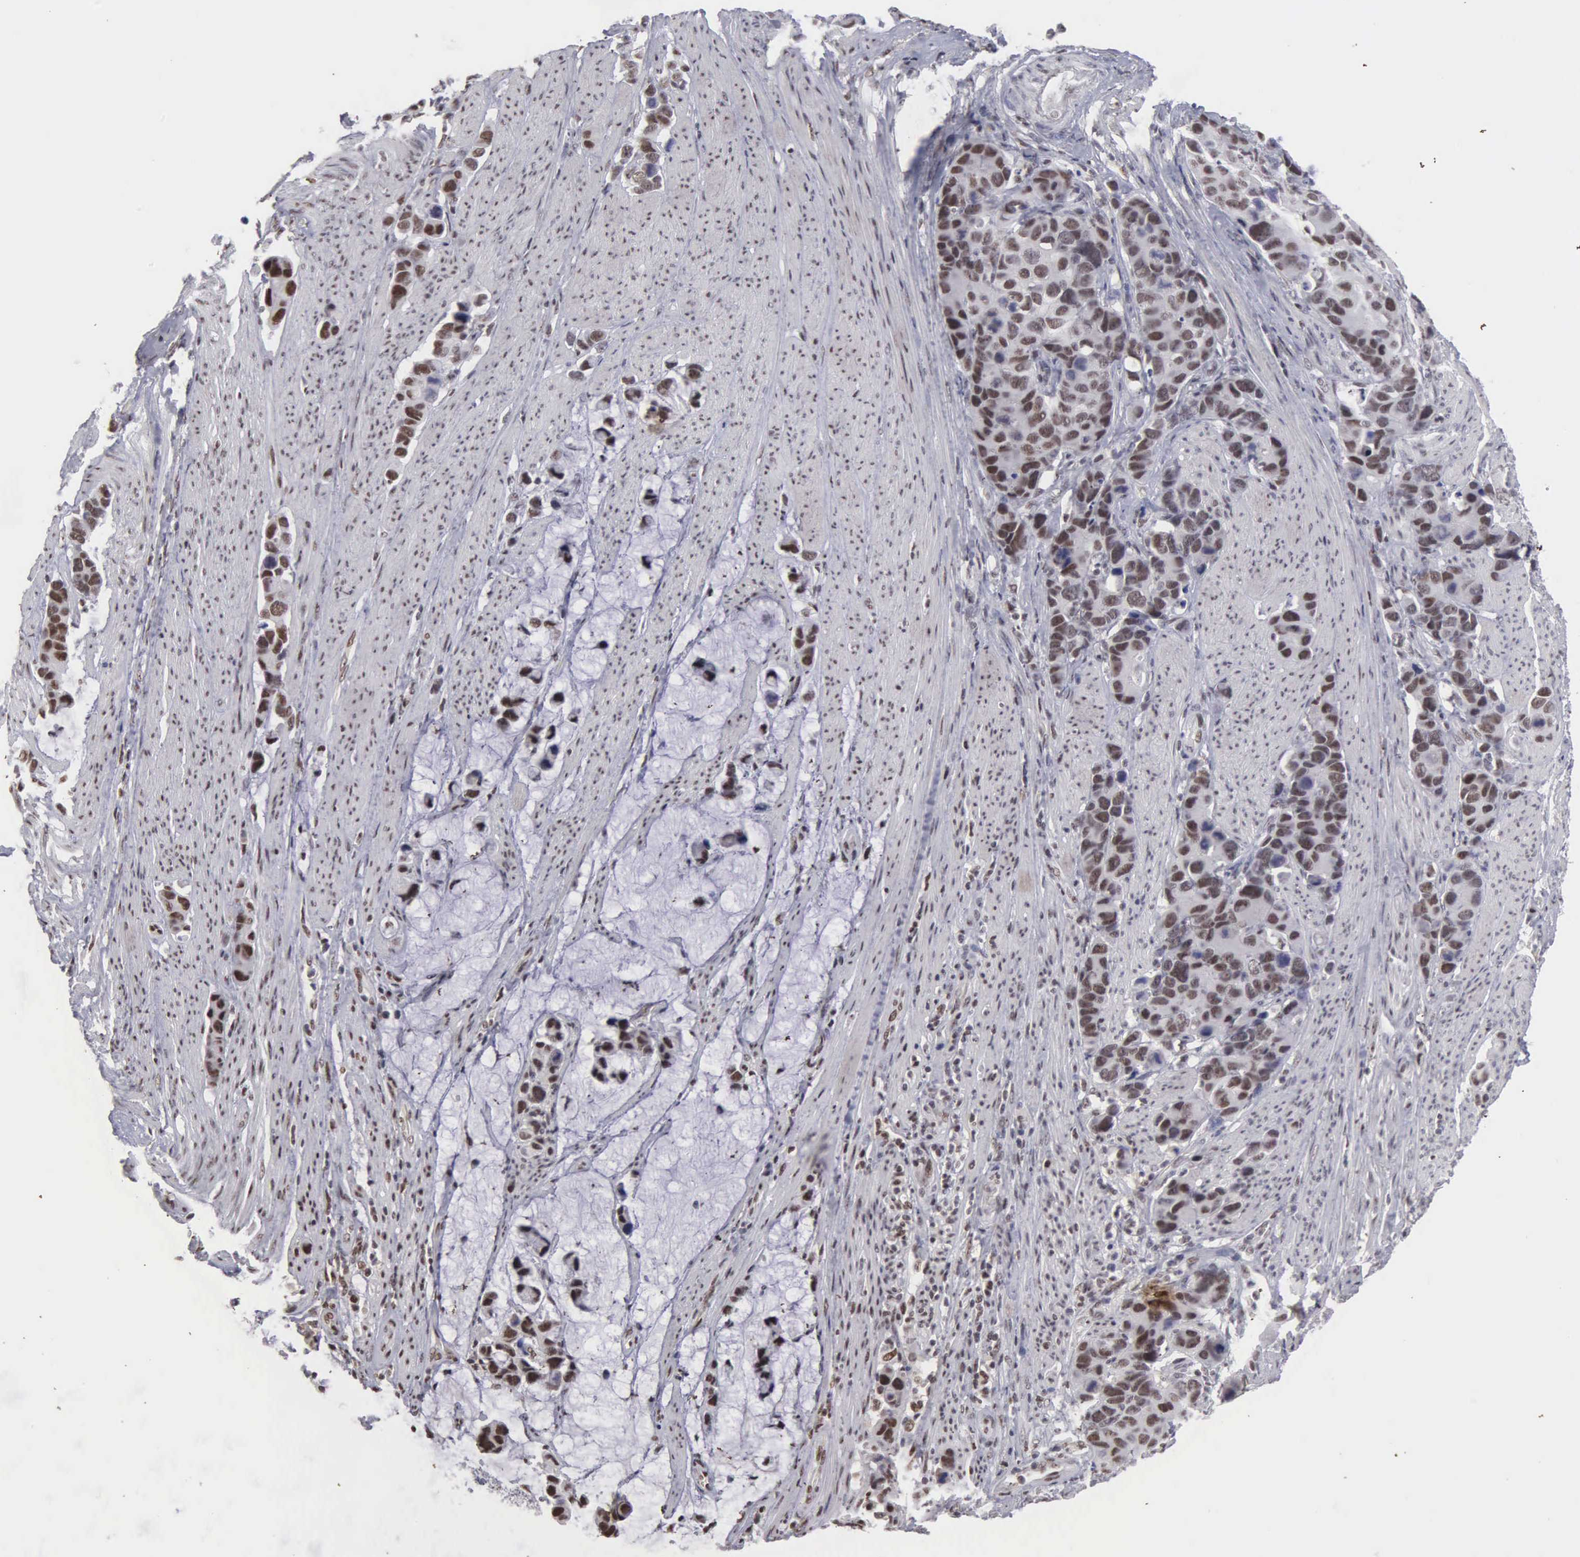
{"staining": {"intensity": "strong", "quantity": ">75%", "location": "nuclear"}, "tissue": "stomach cancer", "cell_type": "Tumor cells", "image_type": "cancer", "snomed": [{"axis": "morphology", "description": "Adenocarcinoma, NOS"}, {"axis": "topography", "description": "Stomach, upper"}], "caption": "A histopathology image of stomach adenocarcinoma stained for a protein displays strong nuclear brown staining in tumor cells.", "gene": "KIAA0586", "patient": {"sex": "male", "age": 71}}